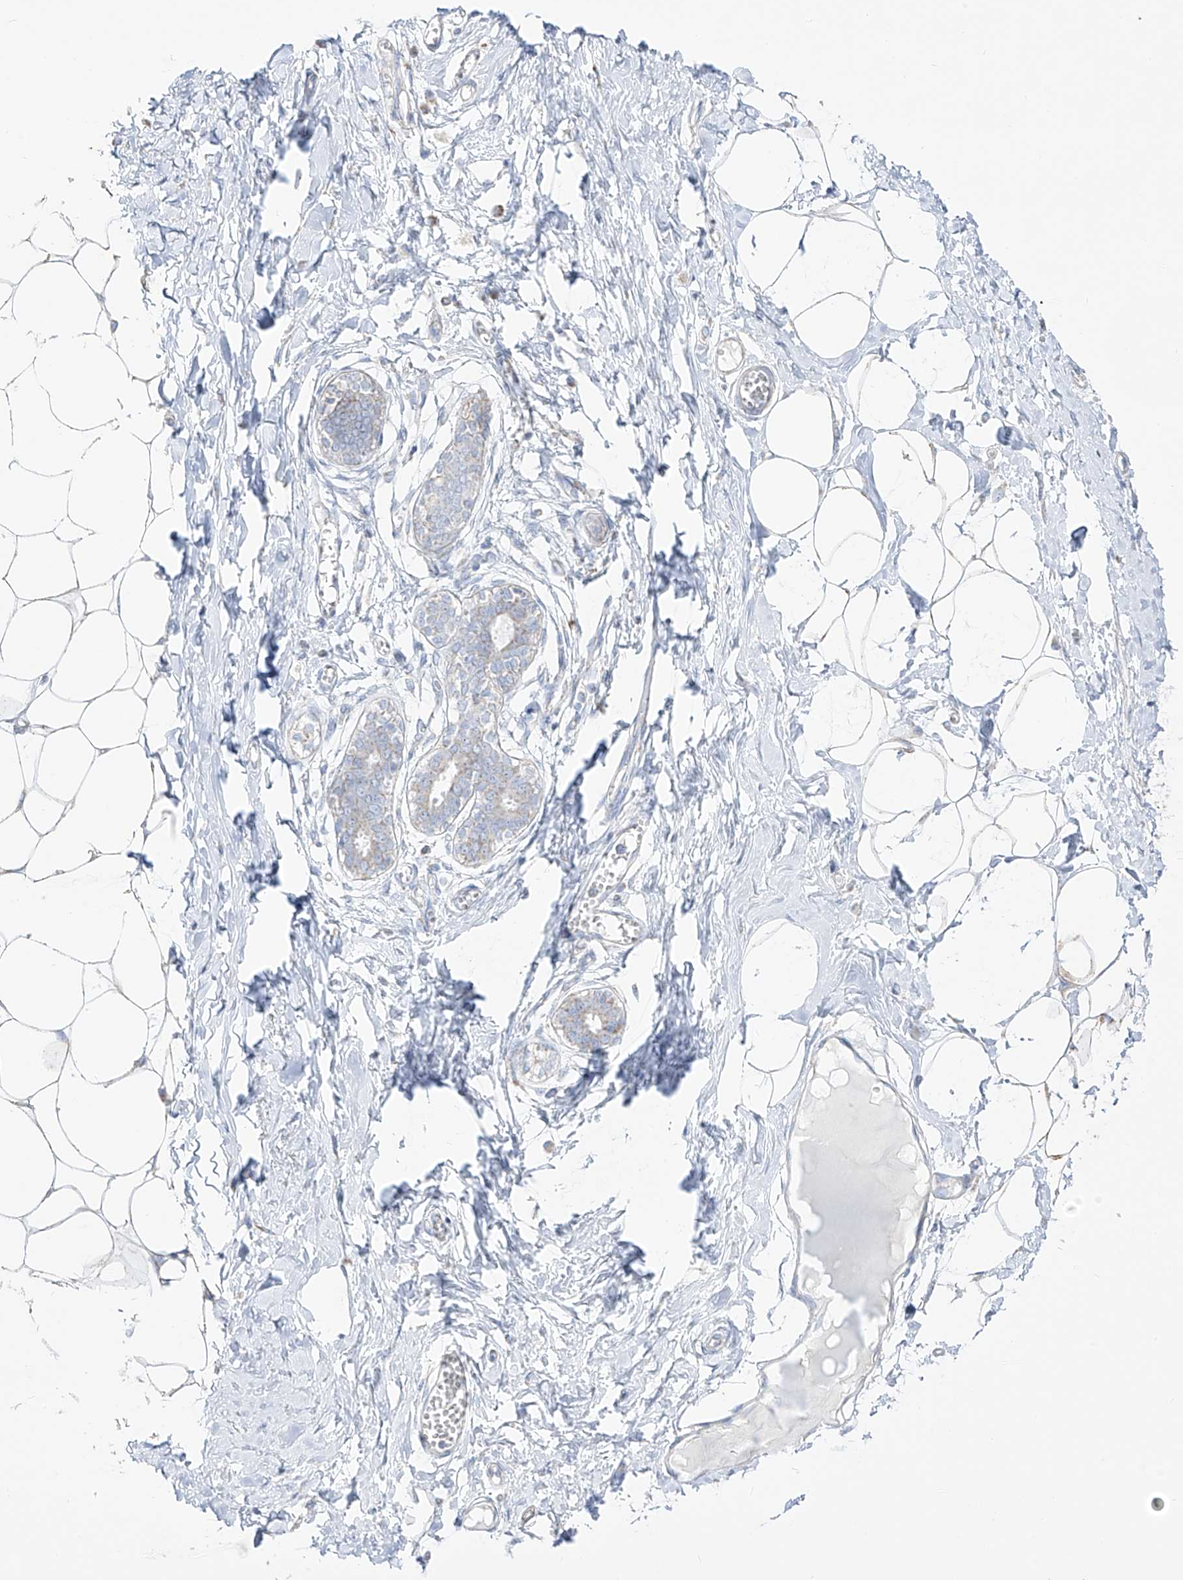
{"staining": {"intensity": "negative", "quantity": "none", "location": "none"}, "tissue": "breast", "cell_type": "Adipocytes", "image_type": "normal", "snomed": [{"axis": "morphology", "description": "Normal tissue, NOS"}, {"axis": "topography", "description": "Breast"}], "caption": "Immunohistochemical staining of unremarkable human breast demonstrates no significant positivity in adipocytes.", "gene": "RCHY1", "patient": {"sex": "female", "age": 27}}